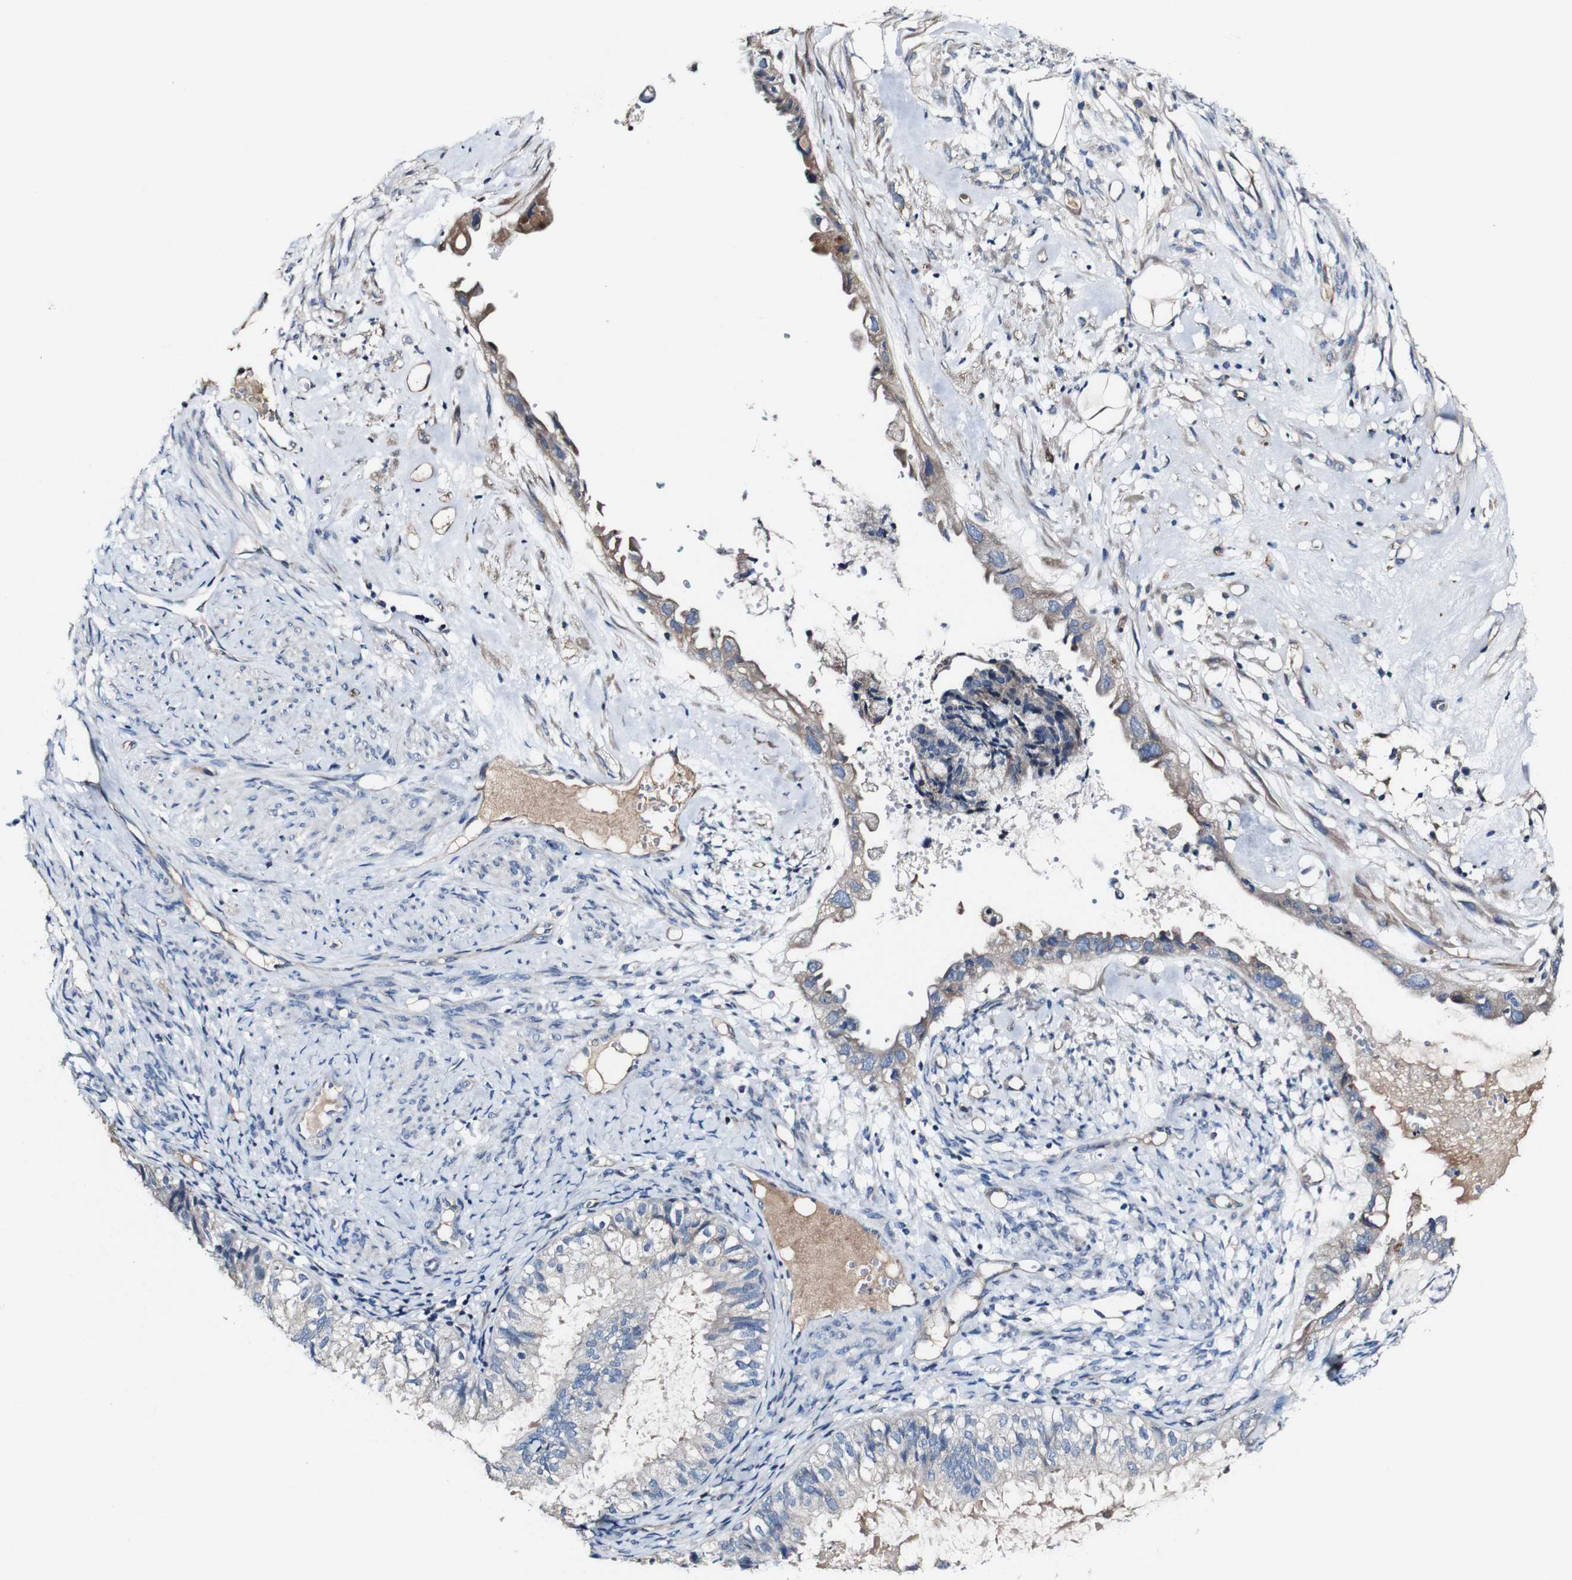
{"staining": {"intensity": "weak", "quantity": "<25%", "location": "cytoplasmic/membranous"}, "tissue": "cervical cancer", "cell_type": "Tumor cells", "image_type": "cancer", "snomed": [{"axis": "morphology", "description": "Normal tissue, NOS"}, {"axis": "morphology", "description": "Adenocarcinoma, NOS"}, {"axis": "topography", "description": "Cervix"}, {"axis": "topography", "description": "Endometrium"}], "caption": "Tumor cells show no significant expression in cervical cancer (adenocarcinoma).", "gene": "GRAMD1A", "patient": {"sex": "female", "age": 86}}